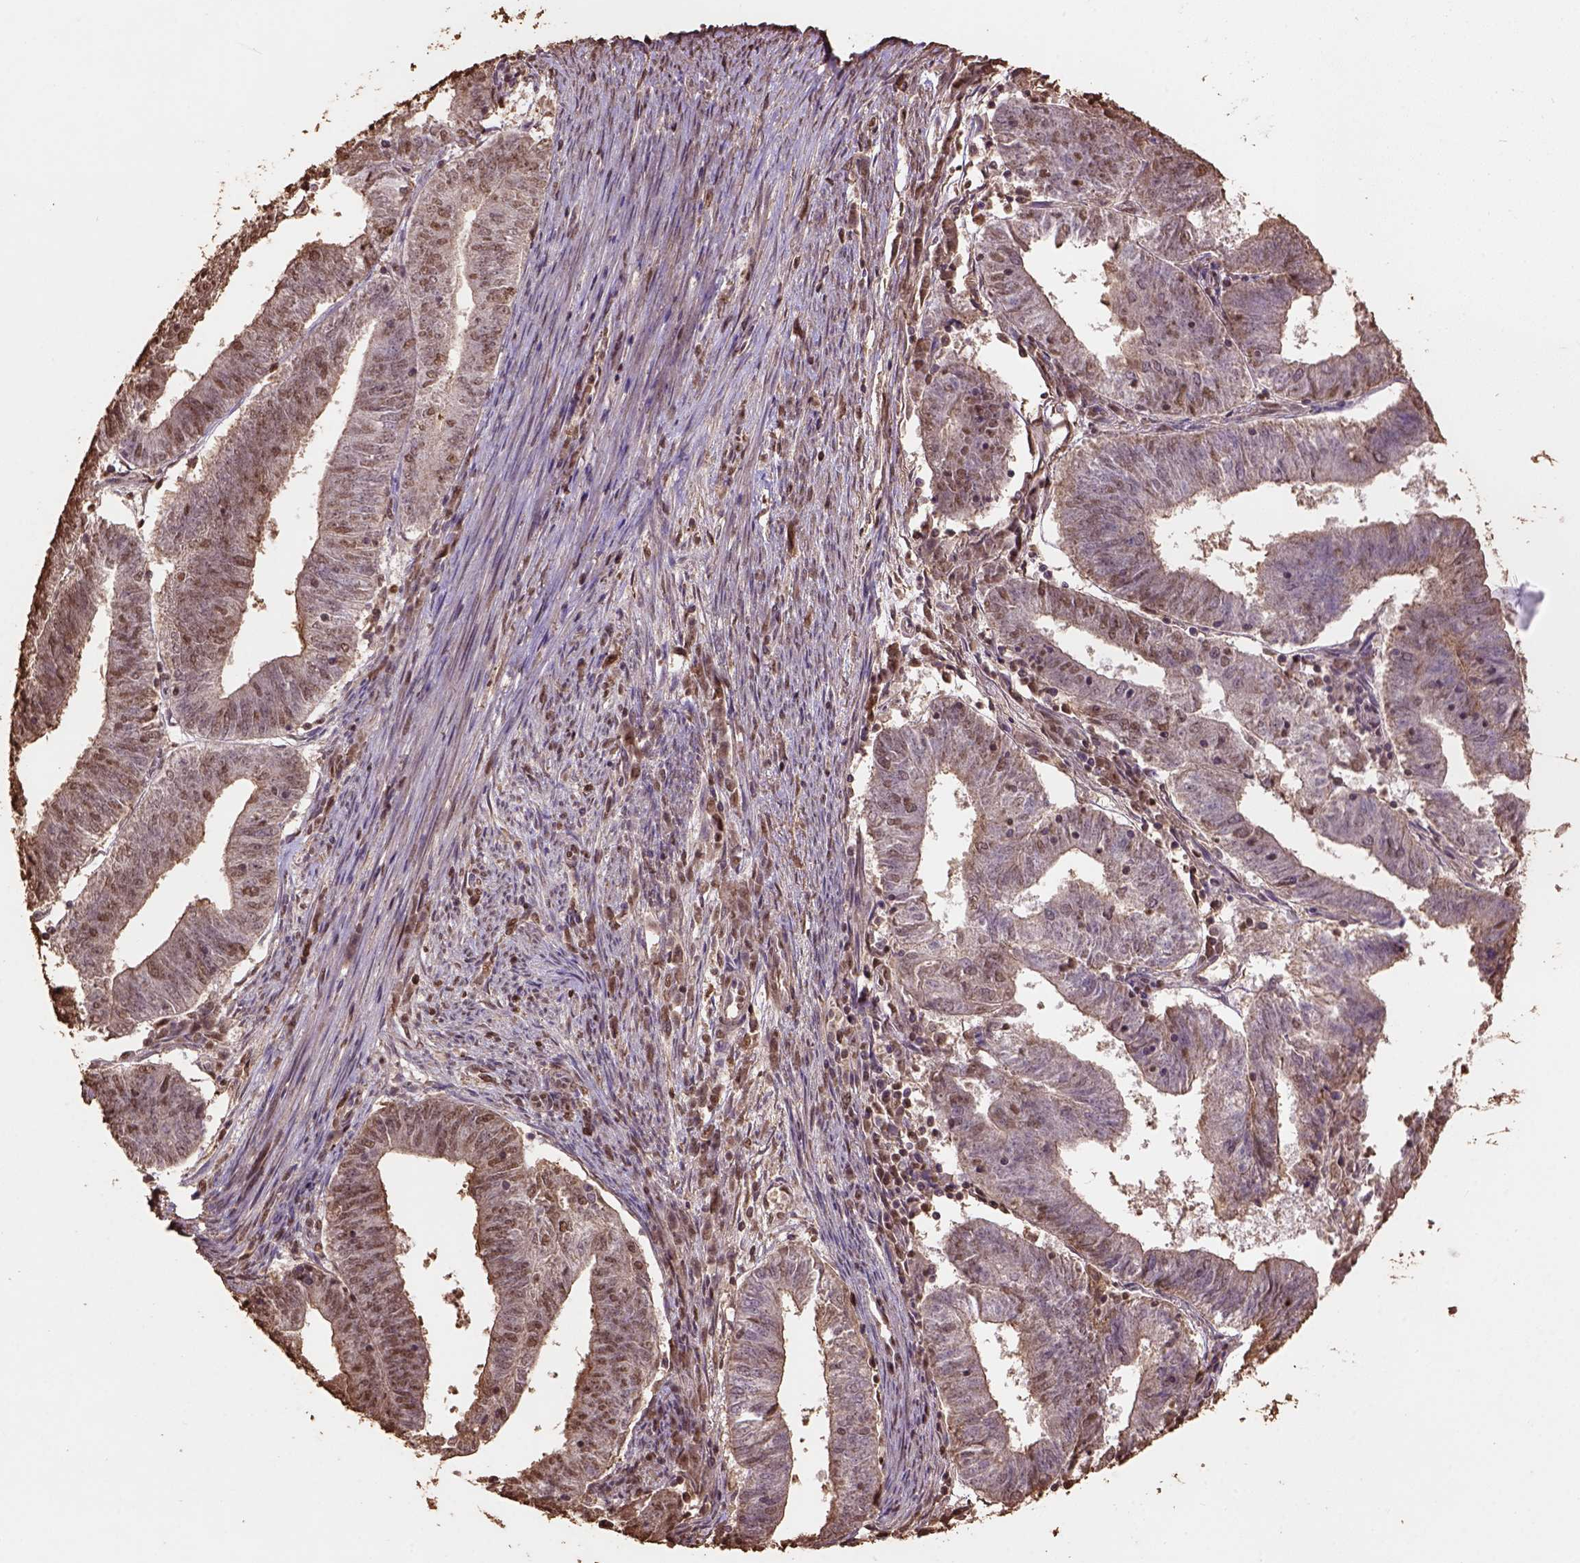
{"staining": {"intensity": "moderate", "quantity": "<25%", "location": "nuclear"}, "tissue": "endometrial cancer", "cell_type": "Tumor cells", "image_type": "cancer", "snomed": [{"axis": "morphology", "description": "Adenocarcinoma, NOS"}, {"axis": "topography", "description": "Endometrium"}], "caption": "Adenocarcinoma (endometrial) stained for a protein (brown) demonstrates moderate nuclear positive staining in about <25% of tumor cells.", "gene": "CSTF2T", "patient": {"sex": "female", "age": 82}}